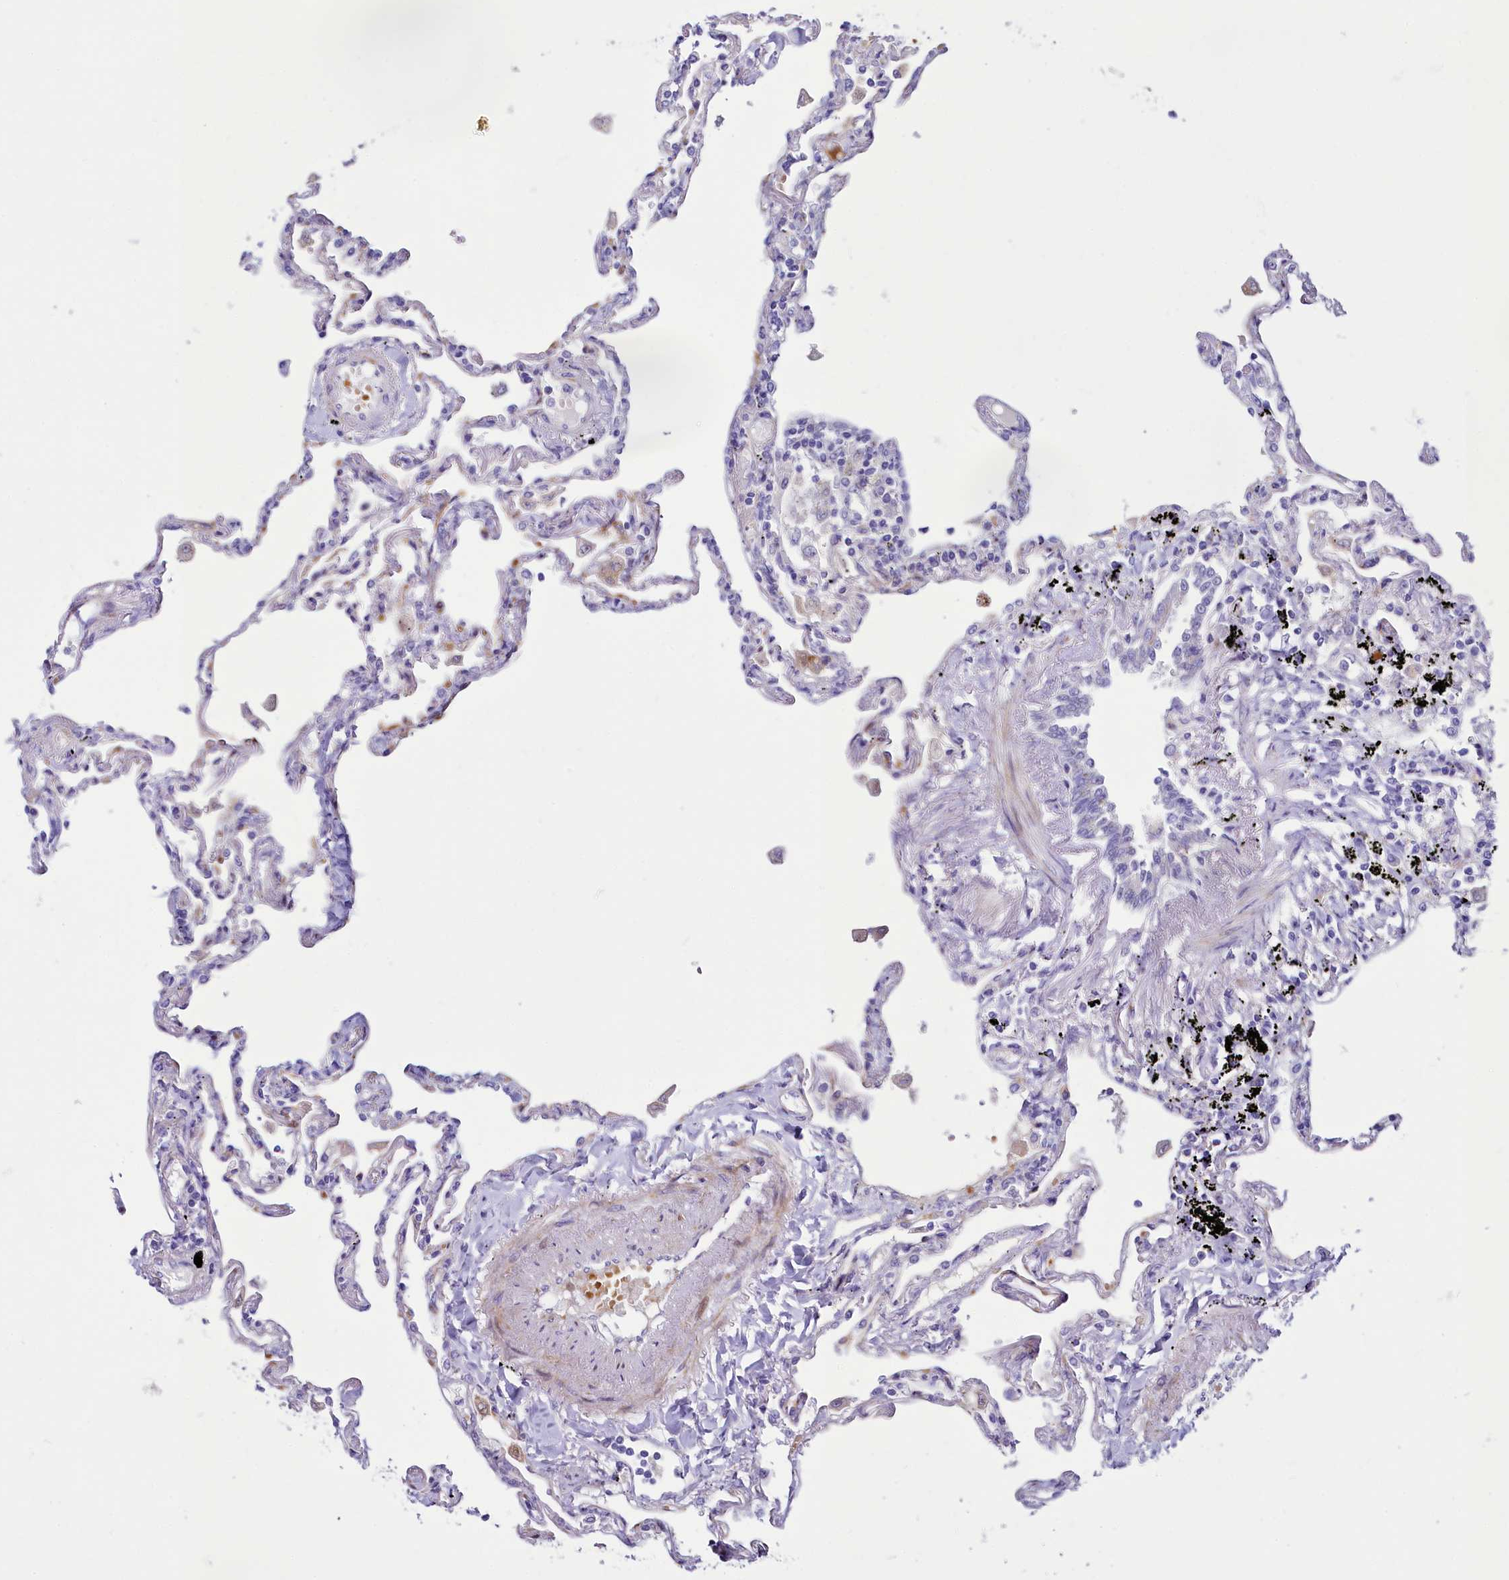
{"staining": {"intensity": "negative", "quantity": "none", "location": "none"}, "tissue": "lung", "cell_type": "Alveolar cells", "image_type": "normal", "snomed": [{"axis": "morphology", "description": "Normal tissue, NOS"}, {"axis": "topography", "description": "Lung"}], "caption": "IHC photomicrograph of benign lung stained for a protein (brown), which exhibits no positivity in alveolar cells.", "gene": "SH3TC2", "patient": {"sex": "female", "age": 67}}